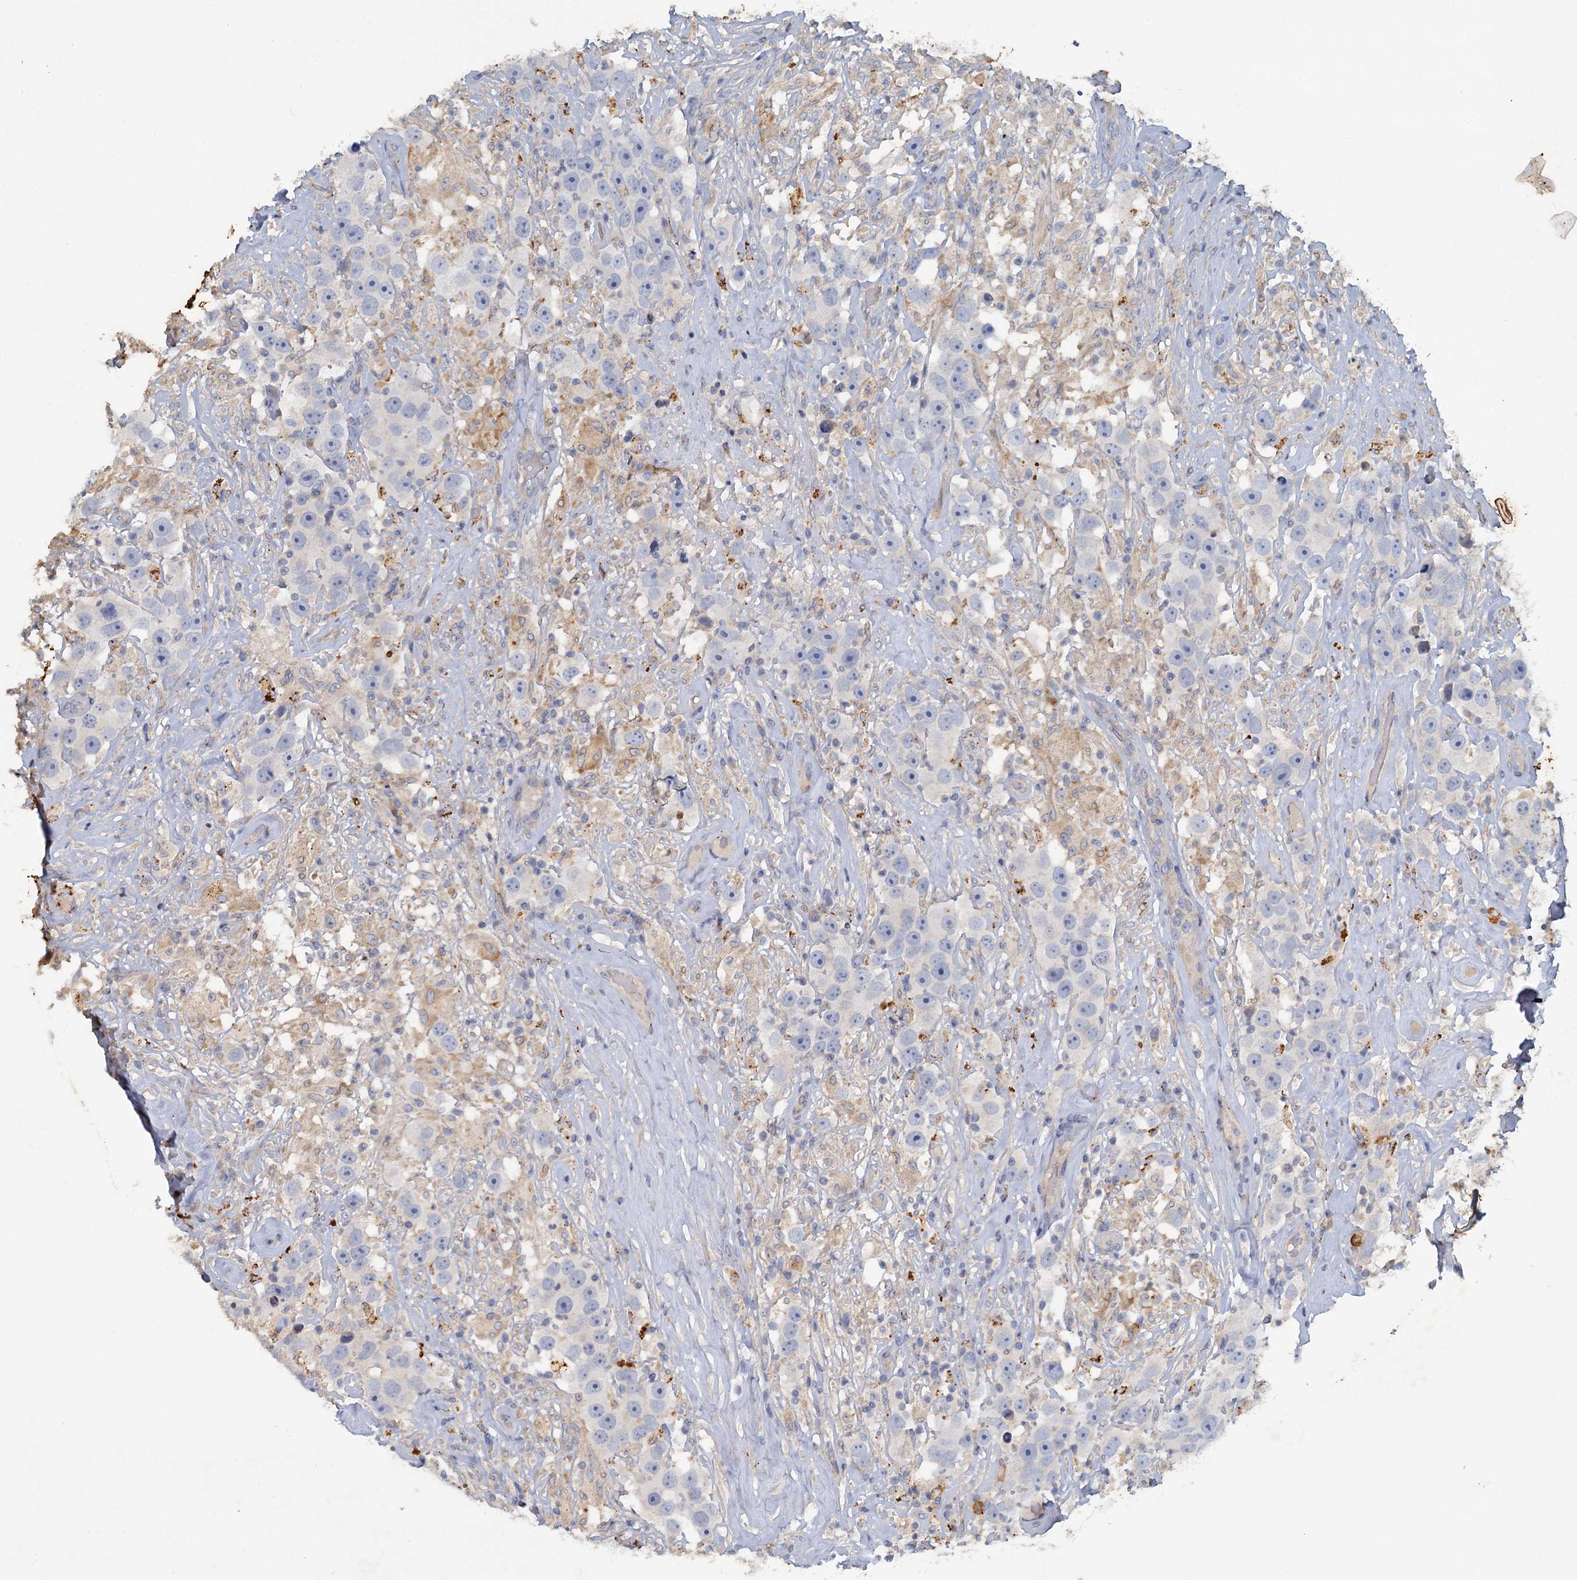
{"staining": {"intensity": "negative", "quantity": "none", "location": "none"}, "tissue": "testis cancer", "cell_type": "Tumor cells", "image_type": "cancer", "snomed": [{"axis": "morphology", "description": "Seminoma, NOS"}, {"axis": "topography", "description": "Testis"}], "caption": "Immunohistochemistry micrograph of neoplastic tissue: human testis seminoma stained with DAB displays no significant protein staining in tumor cells. The staining was performed using DAB (3,3'-diaminobenzidine) to visualize the protein expression in brown, while the nuclei were stained in blue with hematoxylin (Magnification: 20x).", "gene": "SLC2A7", "patient": {"sex": "male", "age": 49}}